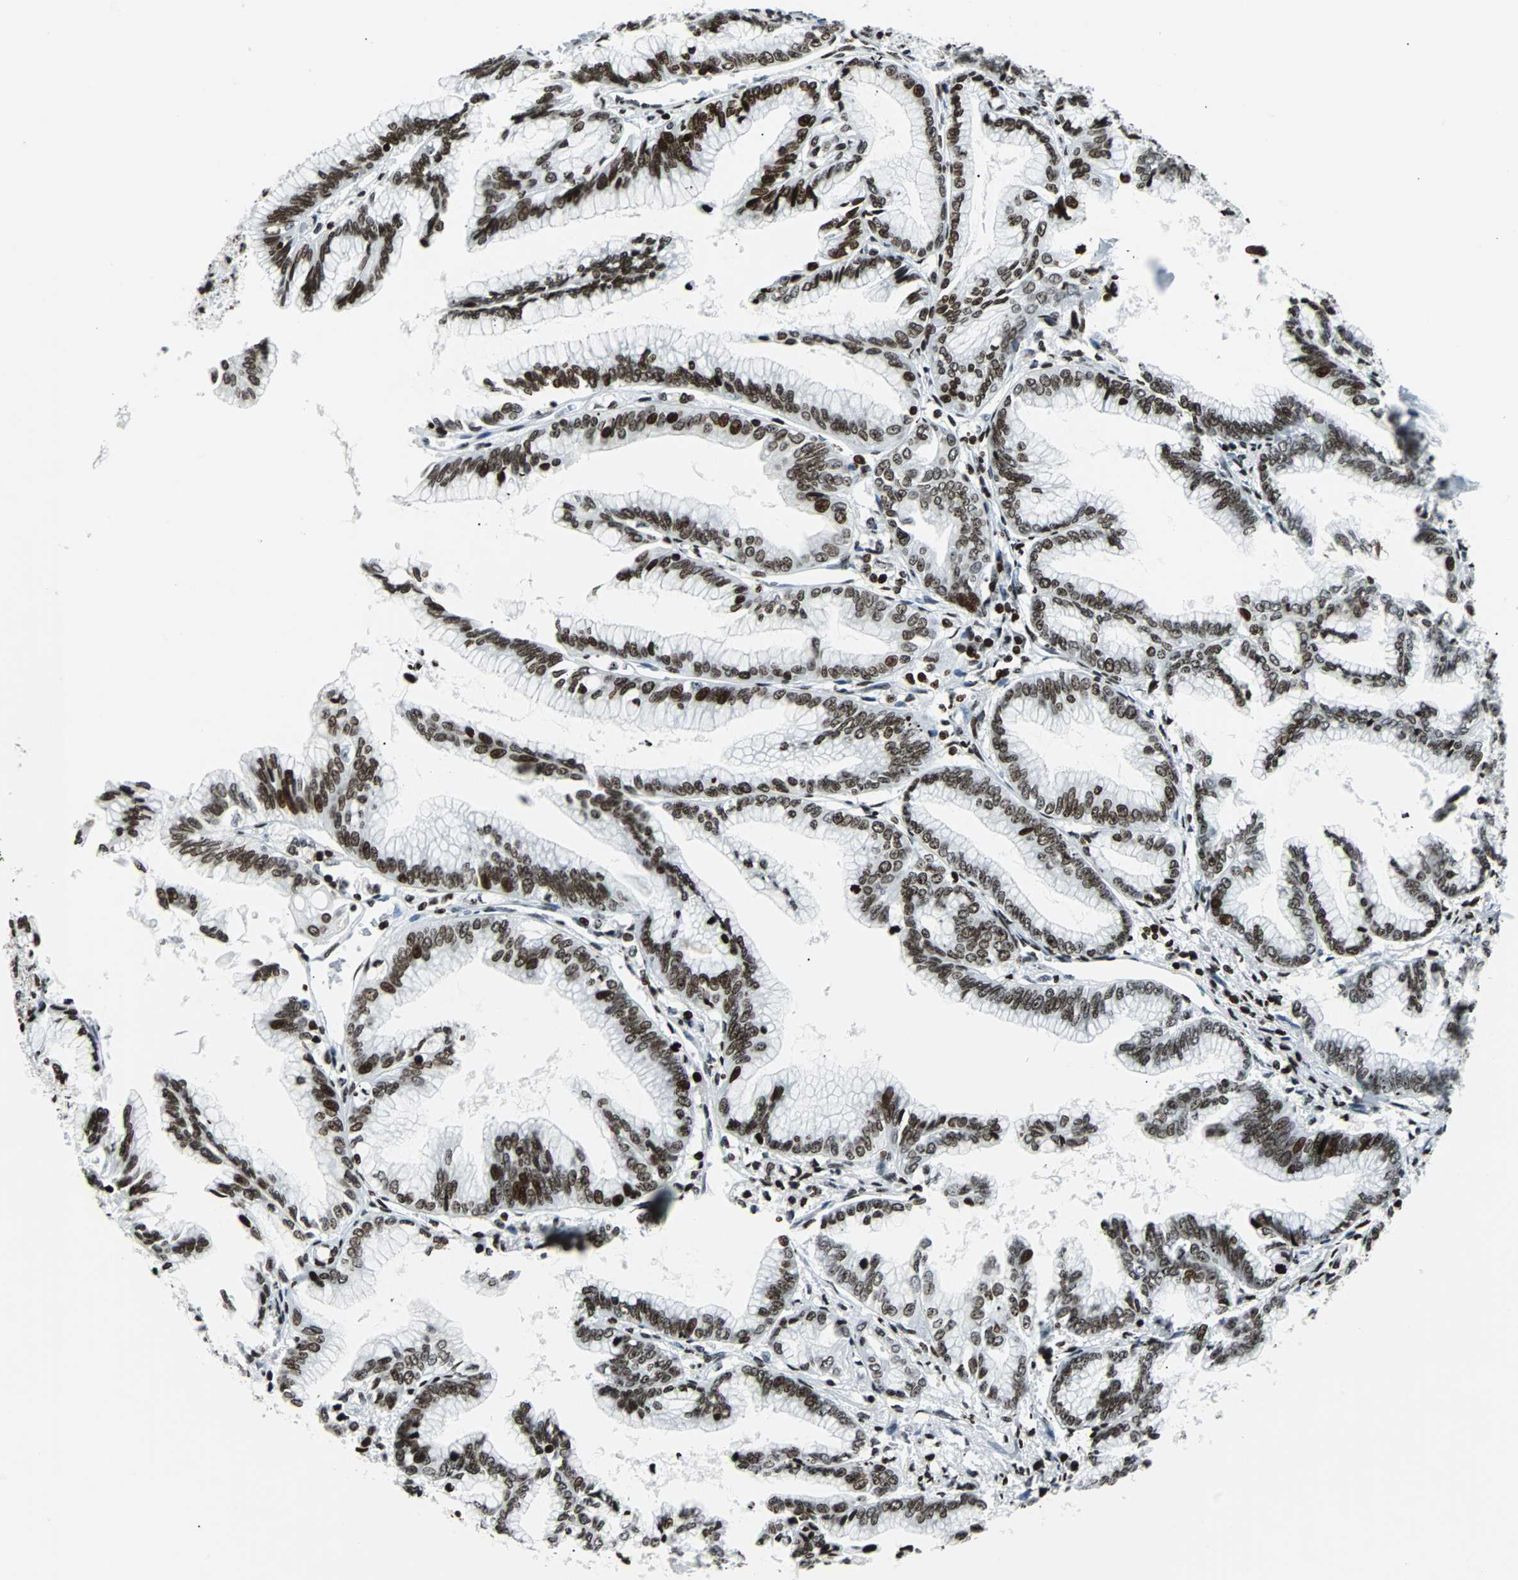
{"staining": {"intensity": "strong", "quantity": ">75%", "location": "nuclear"}, "tissue": "pancreatic cancer", "cell_type": "Tumor cells", "image_type": "cancer", "snomed": [{"axis": "morphology", "description": "Adenocarcinoma, NOS"}, {"axis": "topography", "description": "Pancreas"}], "caption": "A high amount of strong nuclear expression is seen in about >75% of tumor cells in pancreatic adenocarcinoma tissue. The staining was performed using DAB, with brown indicating positive protein expression. Nuclei are stained blue with hematoxylin.", "gene": "ZNF131", "patient": {"sex": "female", "age": 64}}